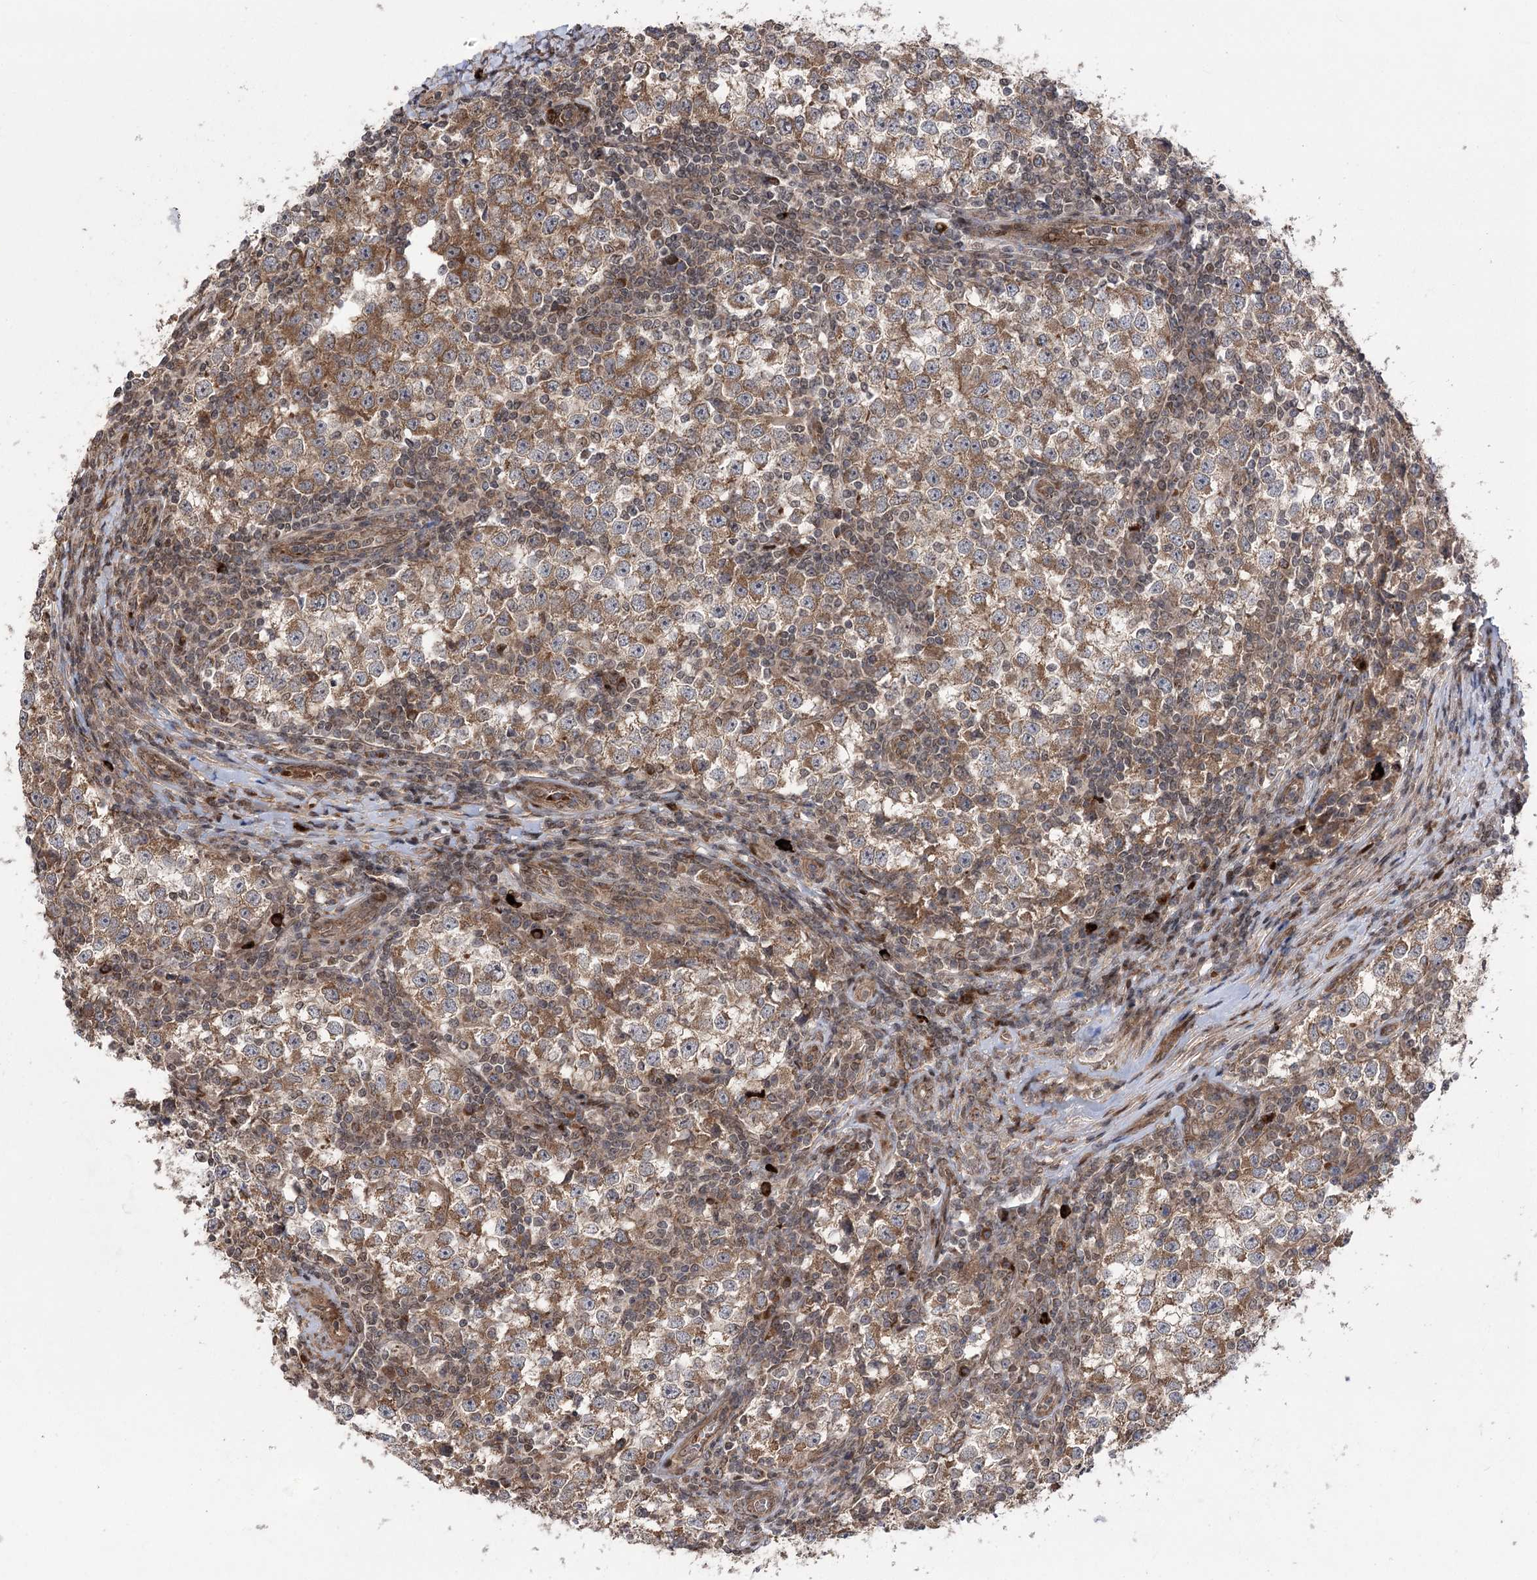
{"staining": {"intensity": "moderate", "quantity": ">75%", "location": "cytoplasmic/membranous"}, "tissue": "testis cancer", "cell_type": "Tumor cells", "image_type": "cancer", "snomed": [{"axis": "morphology", "description": "Seminoma, NOS"}, {"axis": "topography", "description": "Testis"}], "caption": "Immunohistochemical staining of human testis cancer (seminoma) shows moderate cytoplasmic/membranous protein staining in about >75% of tumor cells.", "gene": "TENM2", "patient": {"sex": "male", "age": 65}}